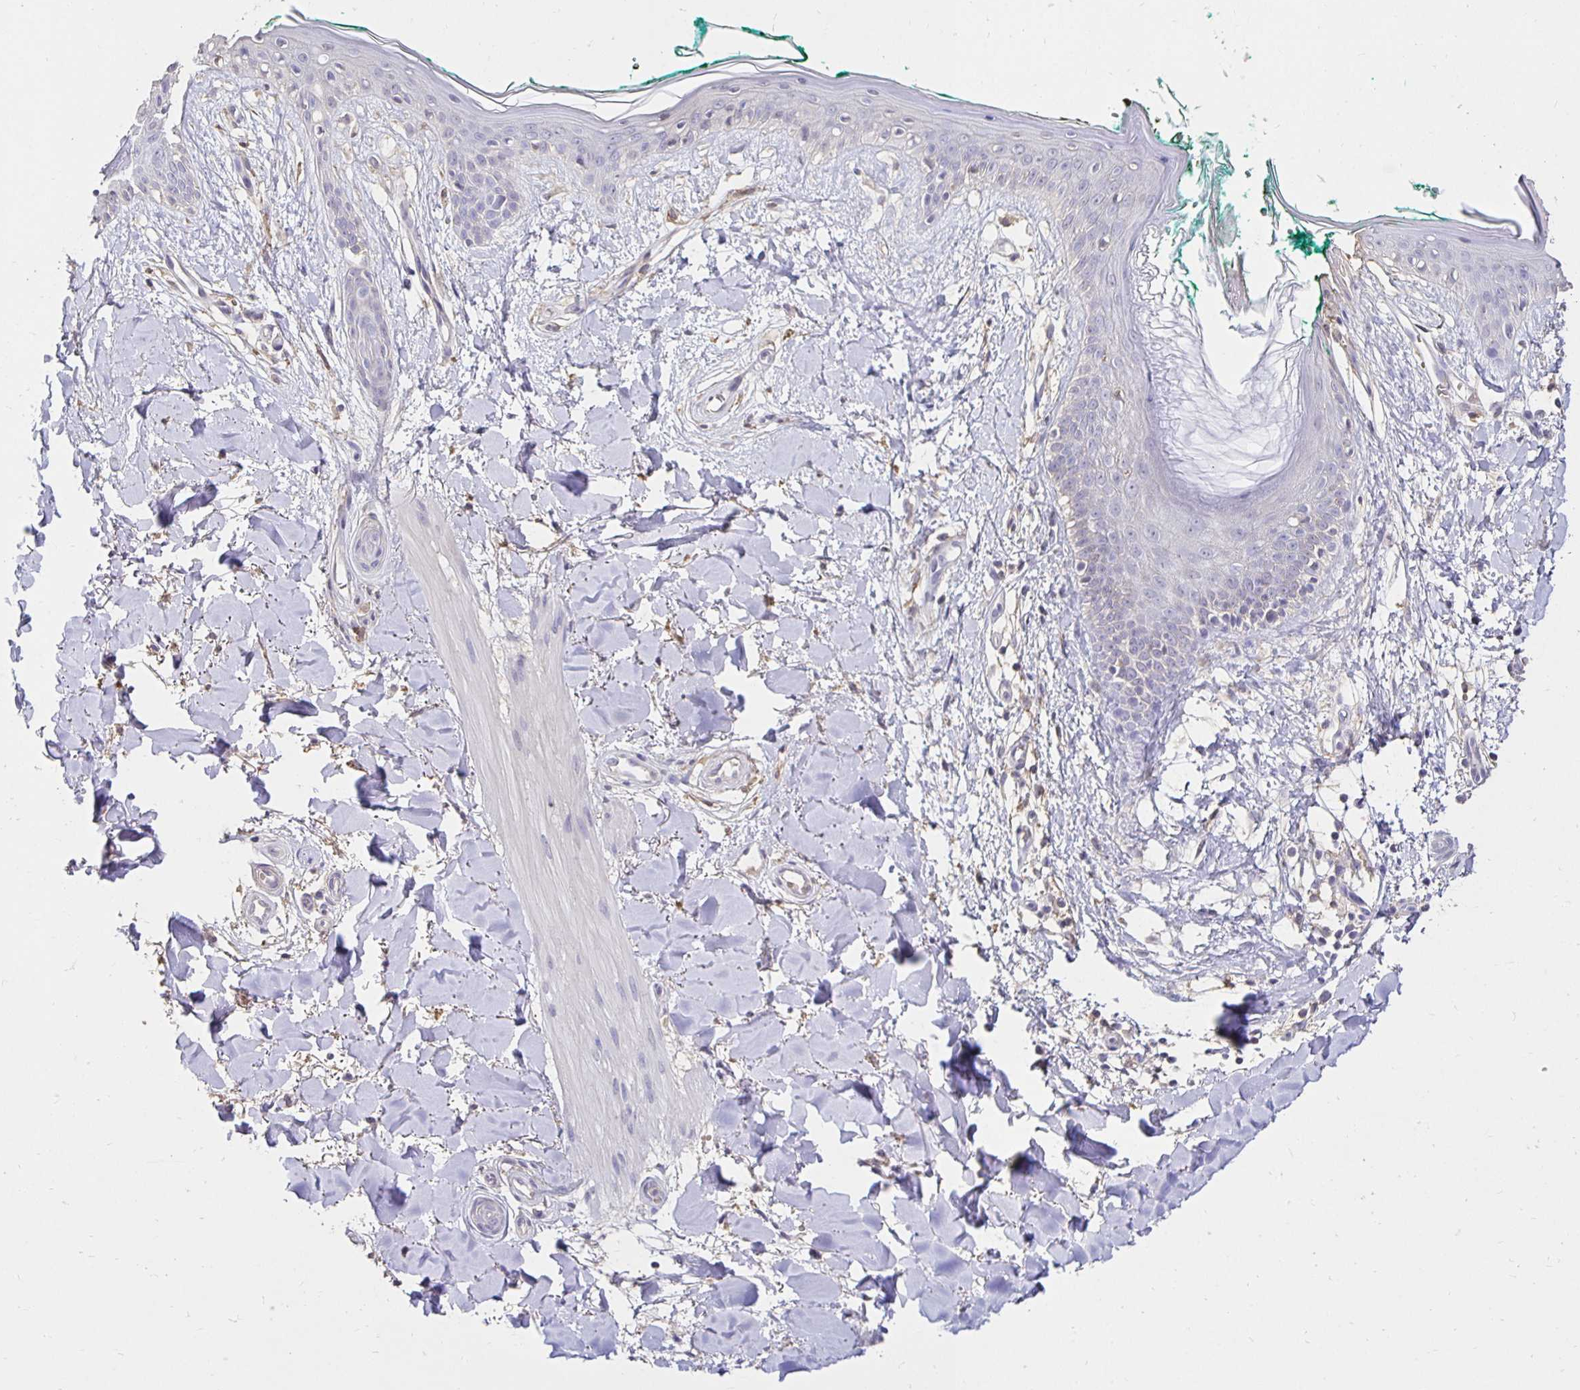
{"staining": {"intensity": "weak", "quantity": "<25%", "location": "cytoplasmic/membranous"}, "tissue": "skin", "cell_type": "Fibroblasts", "image_type": "normal", "snomed": [{"axis": "morphology", "description": "Normal tissue, NOS"}, {"axis": "topography", "description": "Skin"}], "caption": "Immunohistochemical staining of unremarkable skin shows no significant positivity in fibroblasts.", "gene": "PNPLA3", "patient": {"sex": "female", "age": 34}}